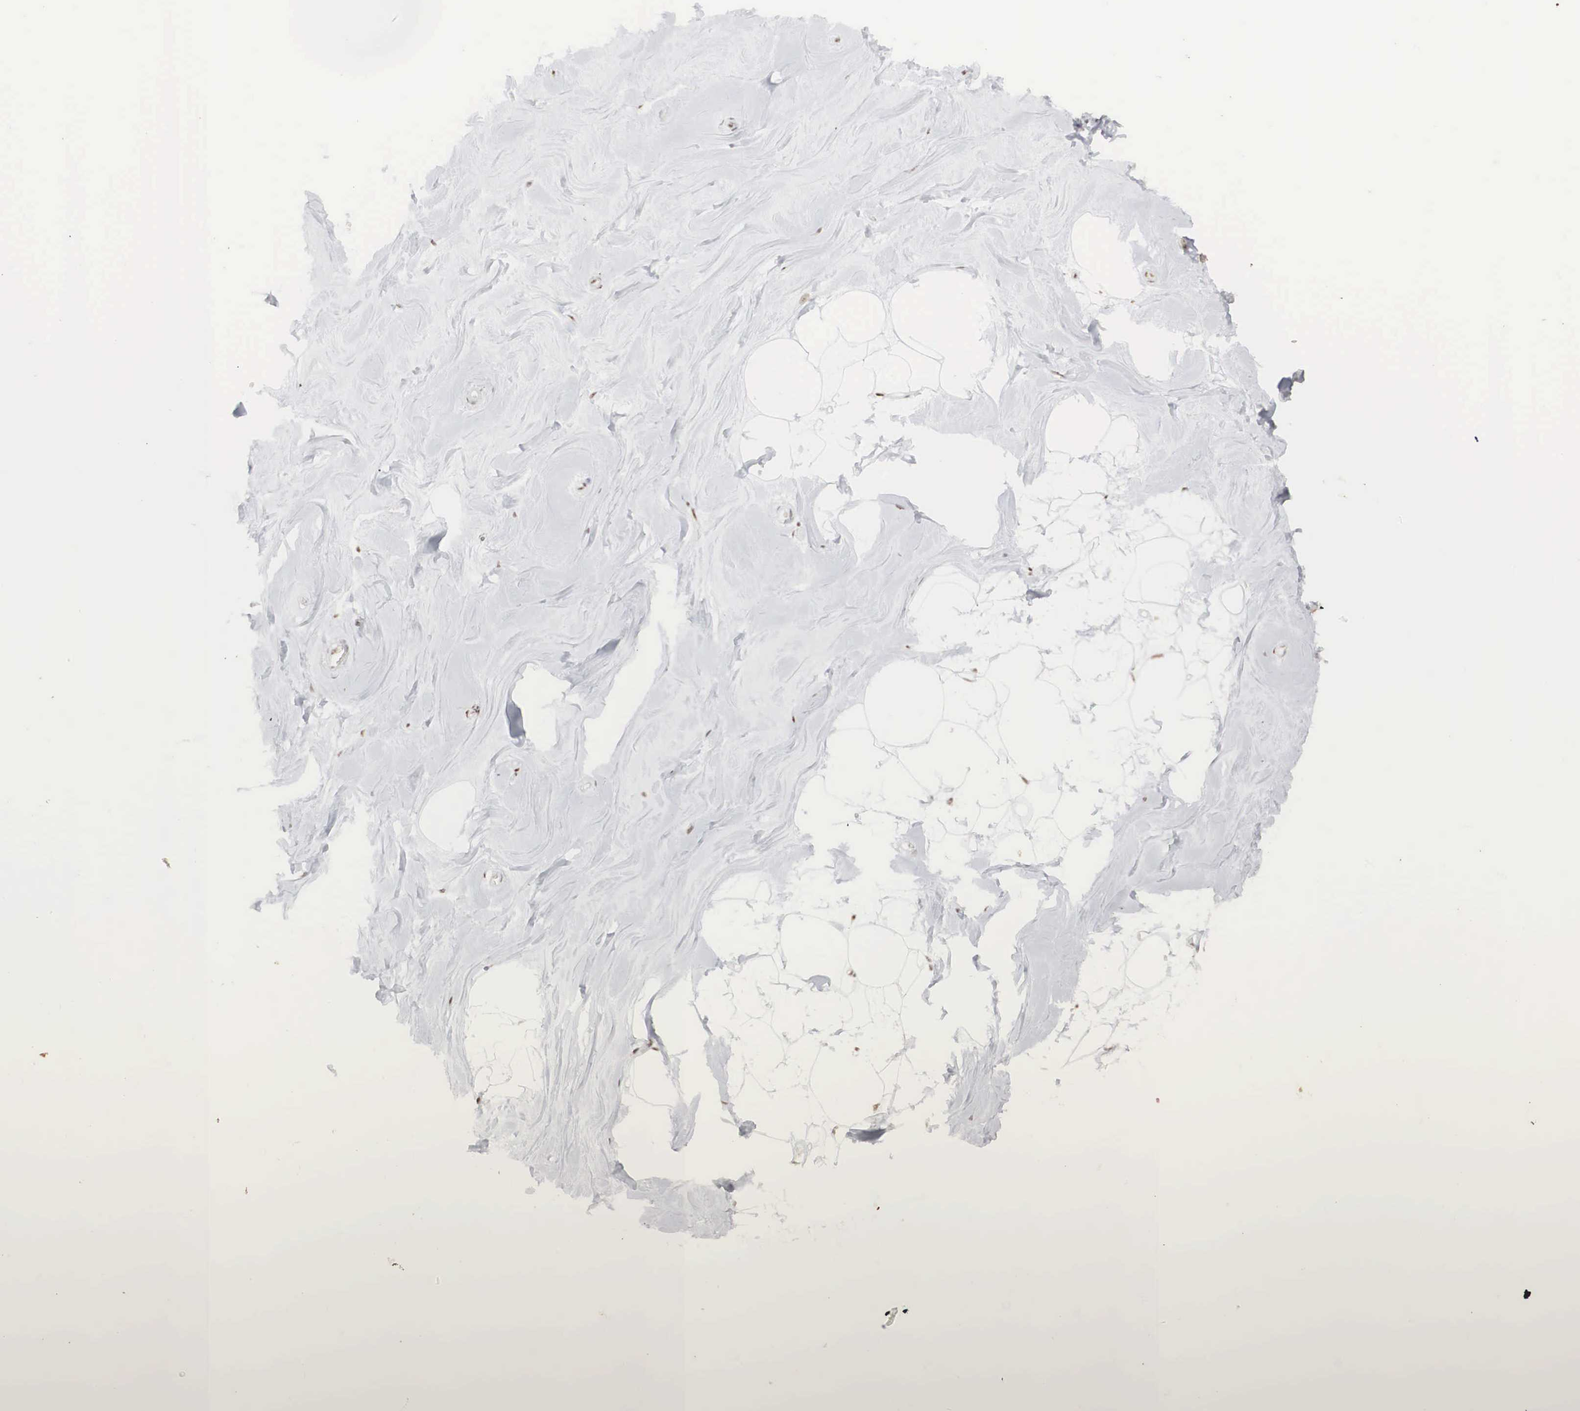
{"staining": {"intensity": "moderate", "quantity": ">75%", "location": "nuclear"}, "tissue": "adipose tissue", "cell_type": "Adipocytes", "image_type": "normal", "snomed": [{"axis": "morphology", "description": "Normal tissue, NOS"}, {"axis": "topography", "description": "Breast"}], "caption": "DAB immunohistochemical staining of unremarkable human adipose tissue demonstrates moderate nuclear protein staining in about >75% of adipocytes. (brown staining indicates protein expression, while blue staining denotes nuclei).", "gene": "AUTS2", "patient": {"sex": "female", "age": 44}}